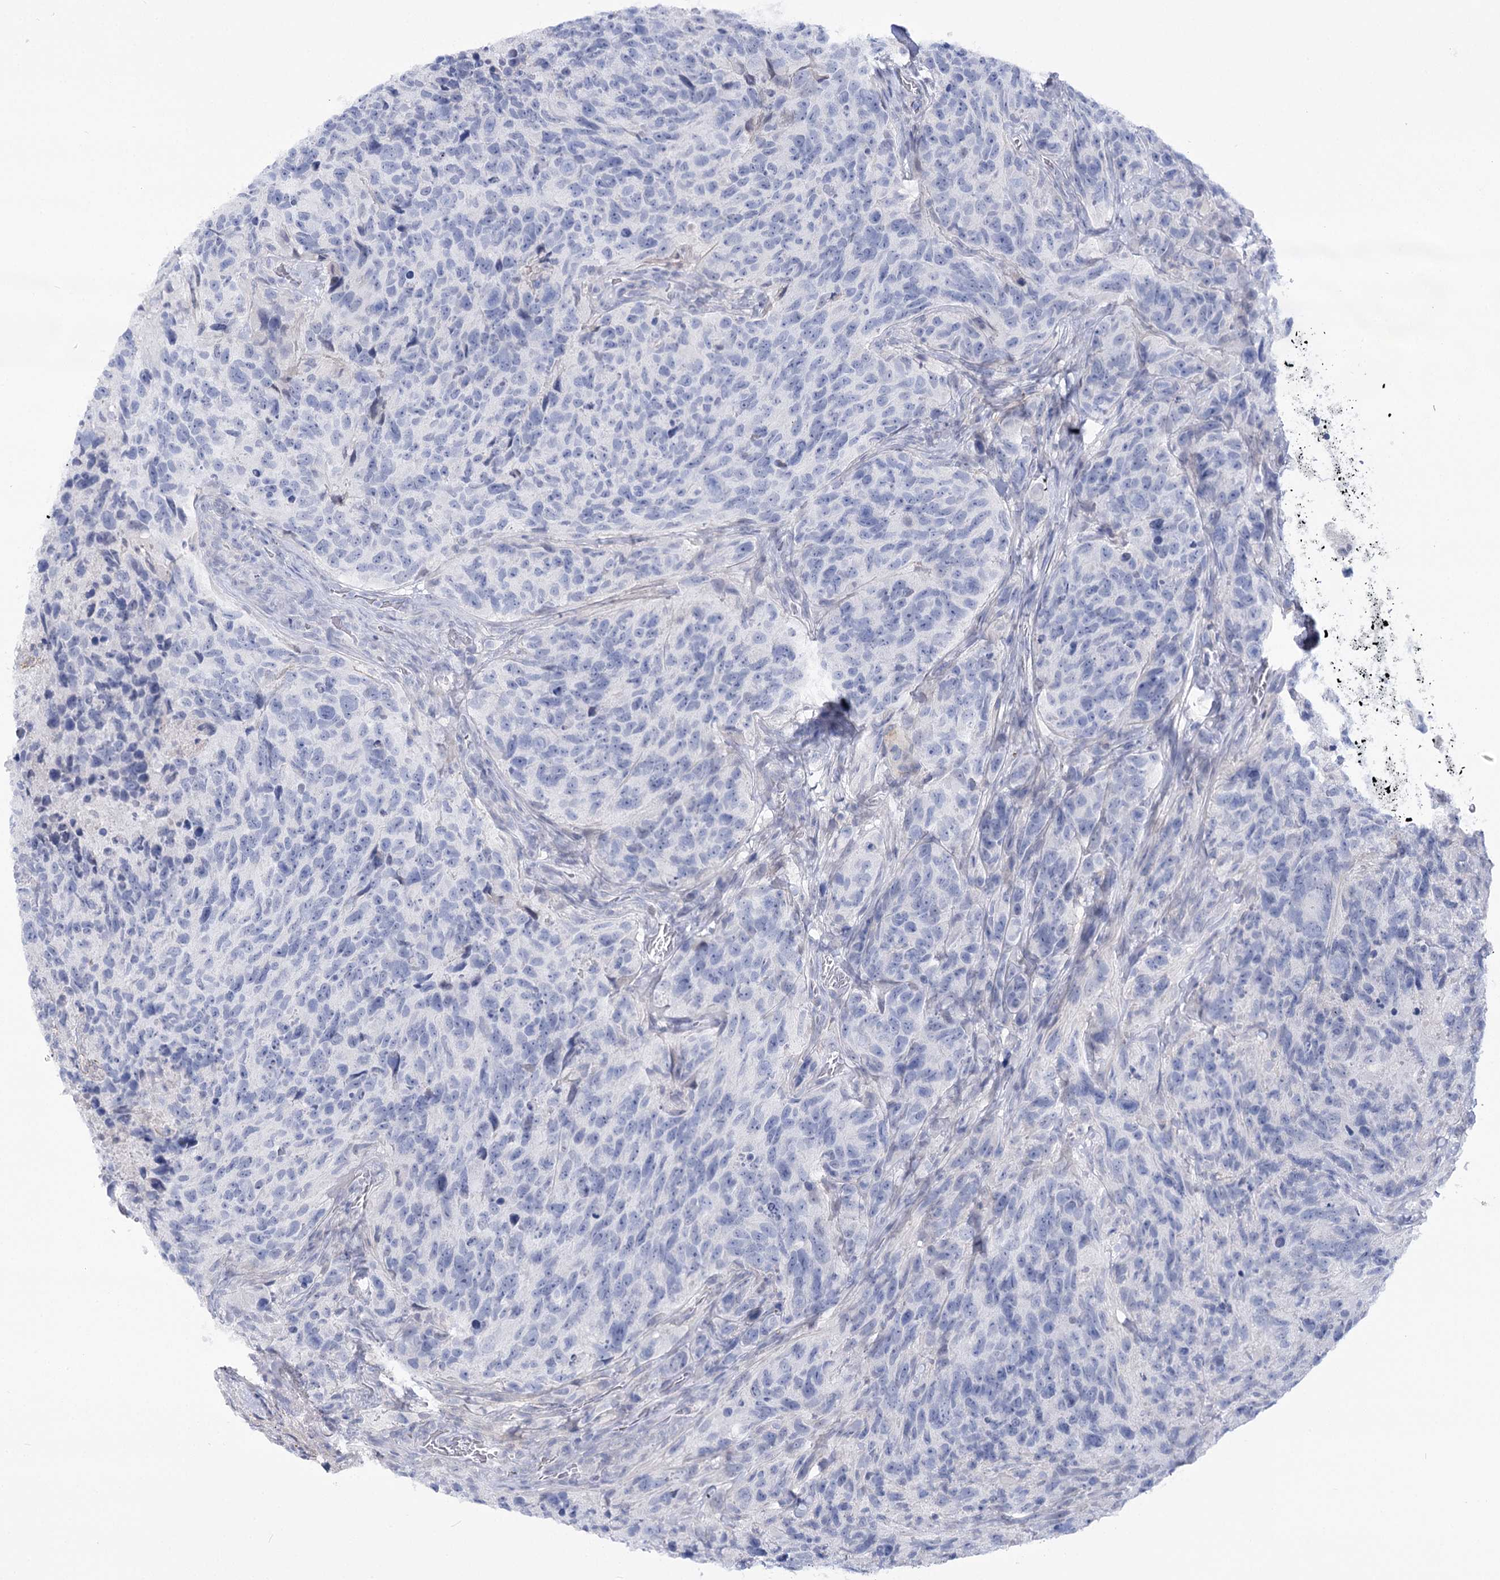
{"staining": {"intensity": "negative", "quantity": "none", "location": "none"}, "tissue": "glioma", "cell_type": "Tumor cells", "image_type": "cancer", "snomed": [{"axis": "morphology", "description": "Glioma, malignant, High grade"}, {"axis": "topography", "description": "Brain"}], "caption": "IHC photomicrograph of malignant glioma (high-grade) stained for a protein (brown), which displays no expression in tumor cells. The staining was performed using DAB to visualize the protein expression in brown, while the nuclei were stained in blue with hematoxylin (Magnification: 20x).", "gene": "ATP10B", "patient": {"sex": "male", "age": 69}}